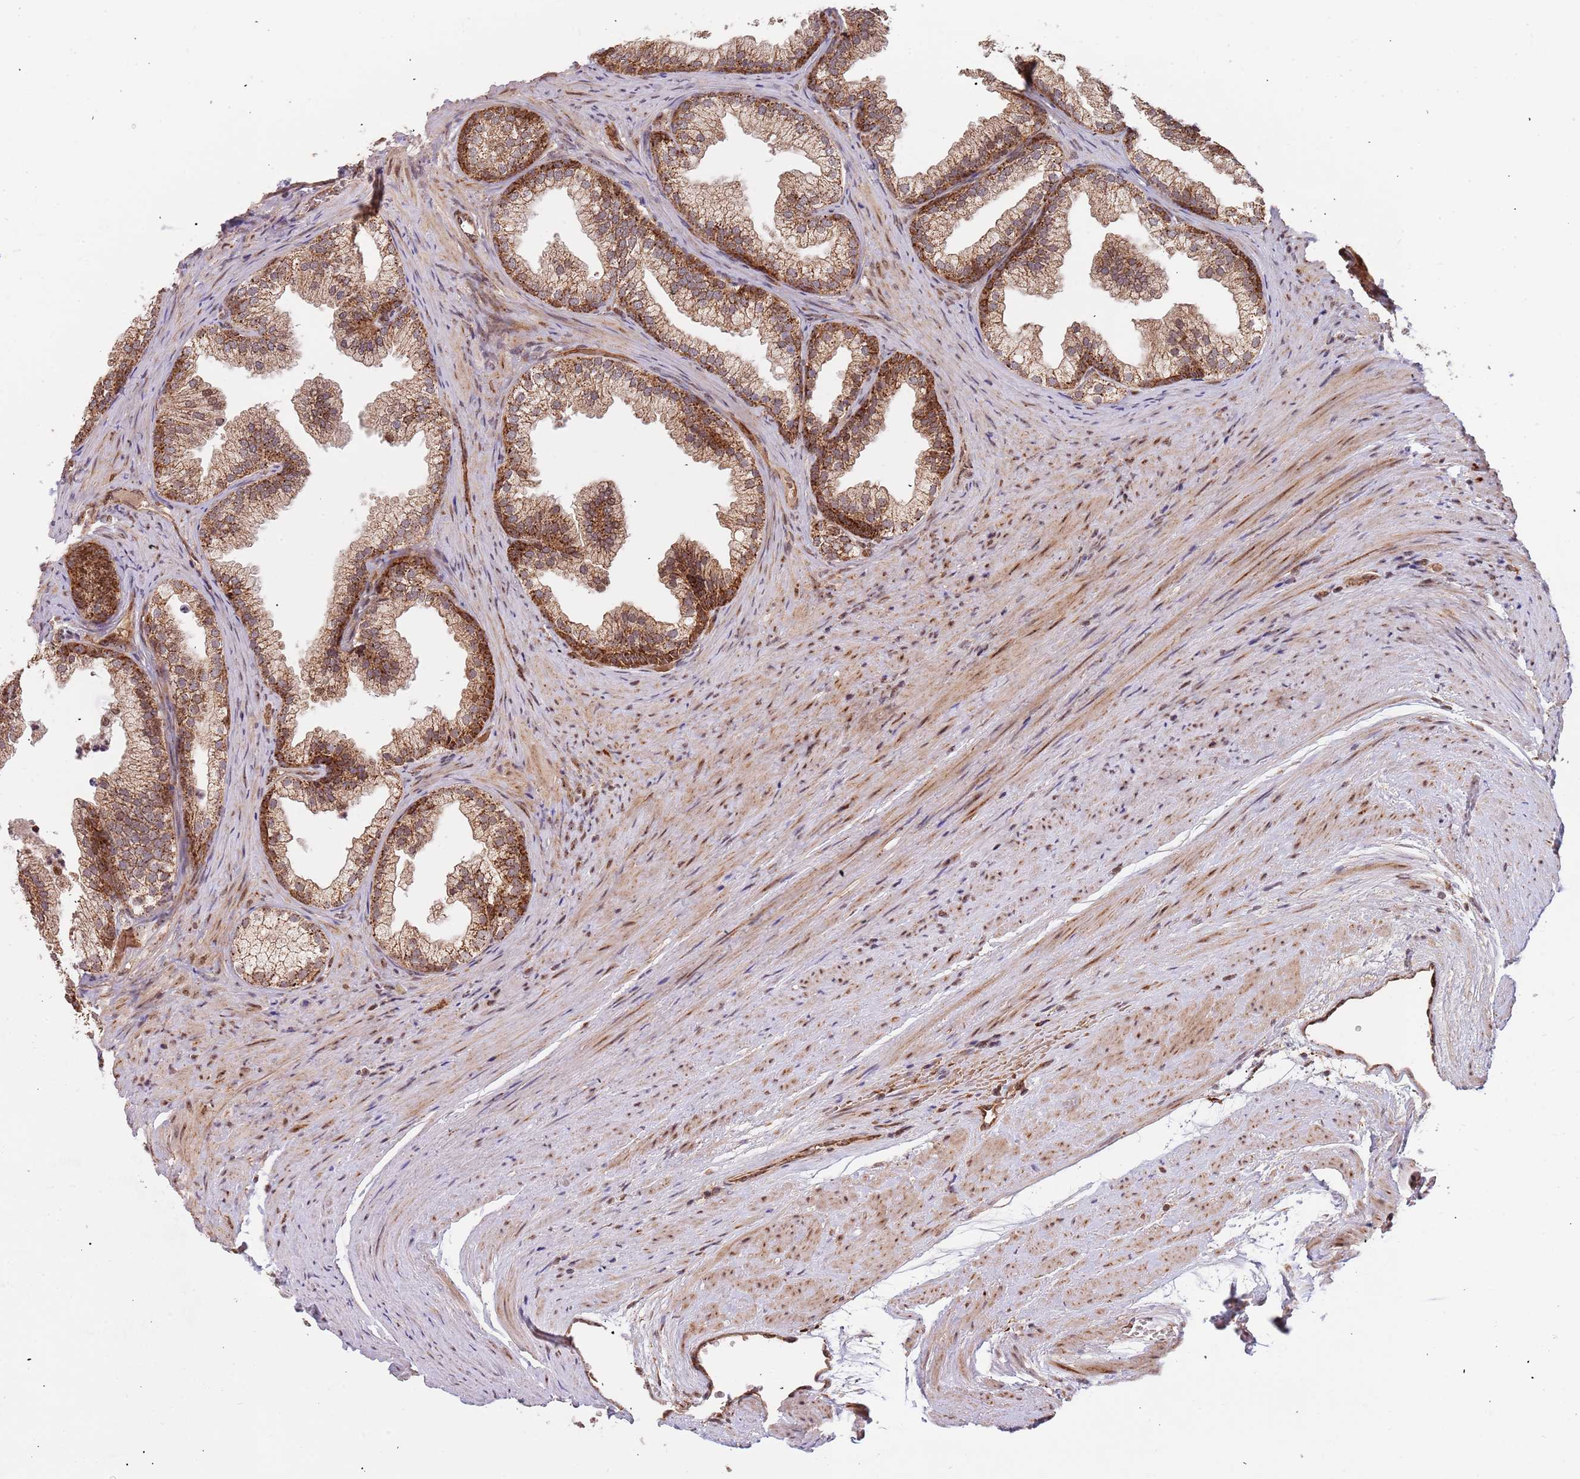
{"staining": {"intensity": "moderate", "quantity": ">75%", "location": "cytoplasmic/membranous"}, "tissue": "prostate", "cell_type": "Glandular cells", "image_type": "normal", "snomed": [{"axis": "morphology", "description": "Normal tissue, NOS"}, {"axis": "topography", "description": "Prostate"}], "caption": "Protein expression analysis of normal prostate shows moderate cytoplasmic/membranous staining in approximately >75% of glandular cells. (IHC, brightfield microscopy, high magnification).", "gene": "DCHS1", "patient": {"sex": "male", "age": 76}}